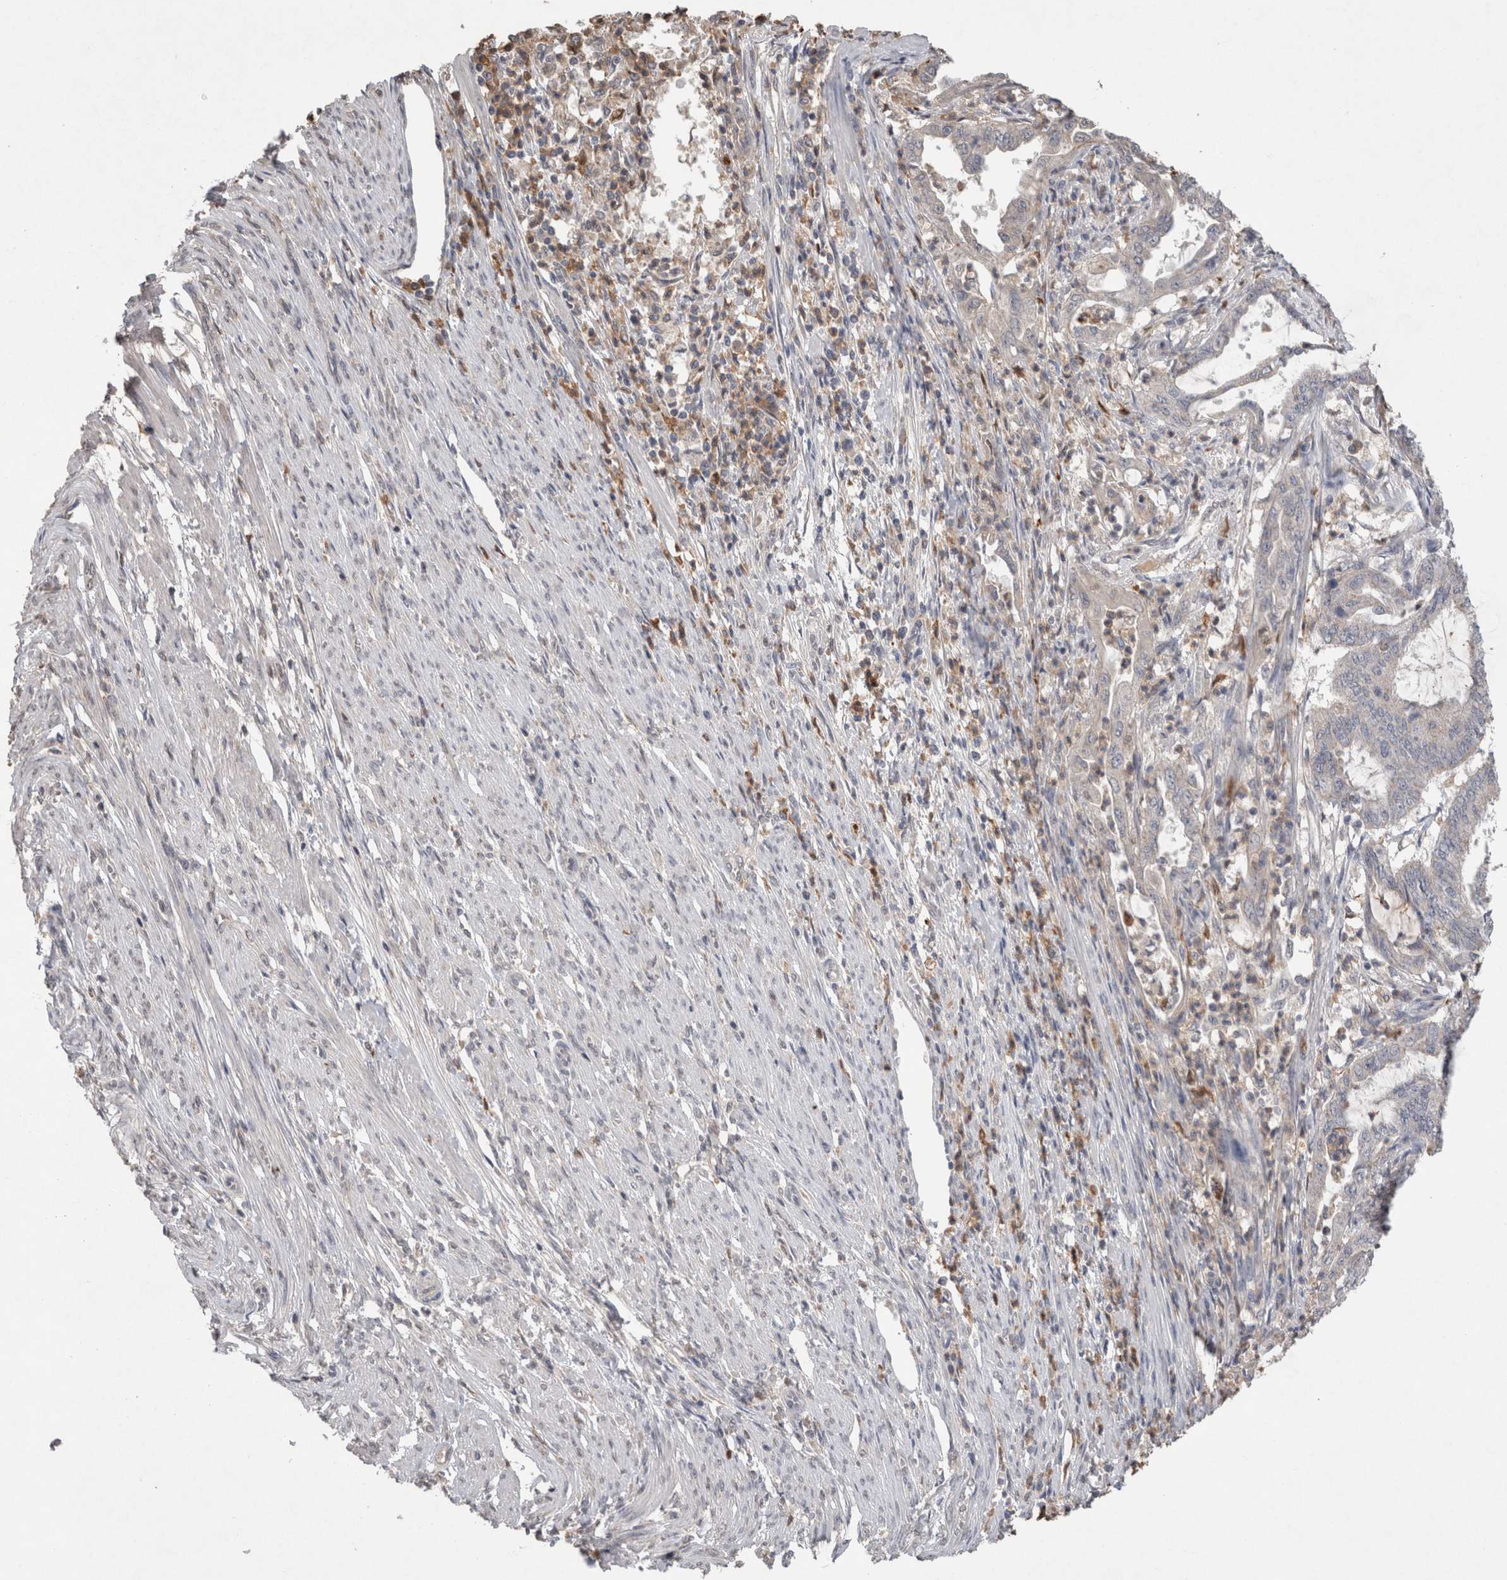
{"staining": {"intensity": "negative", "quantity": "none", "location": "none"}, "tissue": "endometrial cancer", "cell_type": "Tumor cells", "image_type": "cancer", "snomed": [{"axis": "morphology", "description": "Adenocarcinoma, NOS"}, {"axis": "topography", "description": "Endometrium"}], "caption": "High power microscopy photomicrograph of an IHC micrograph of endometrial adenocarcinoma, revealing no significant expression in tumor cells.", "gene": "FABP7", "patient": {"sex": "female", "age": 51}}